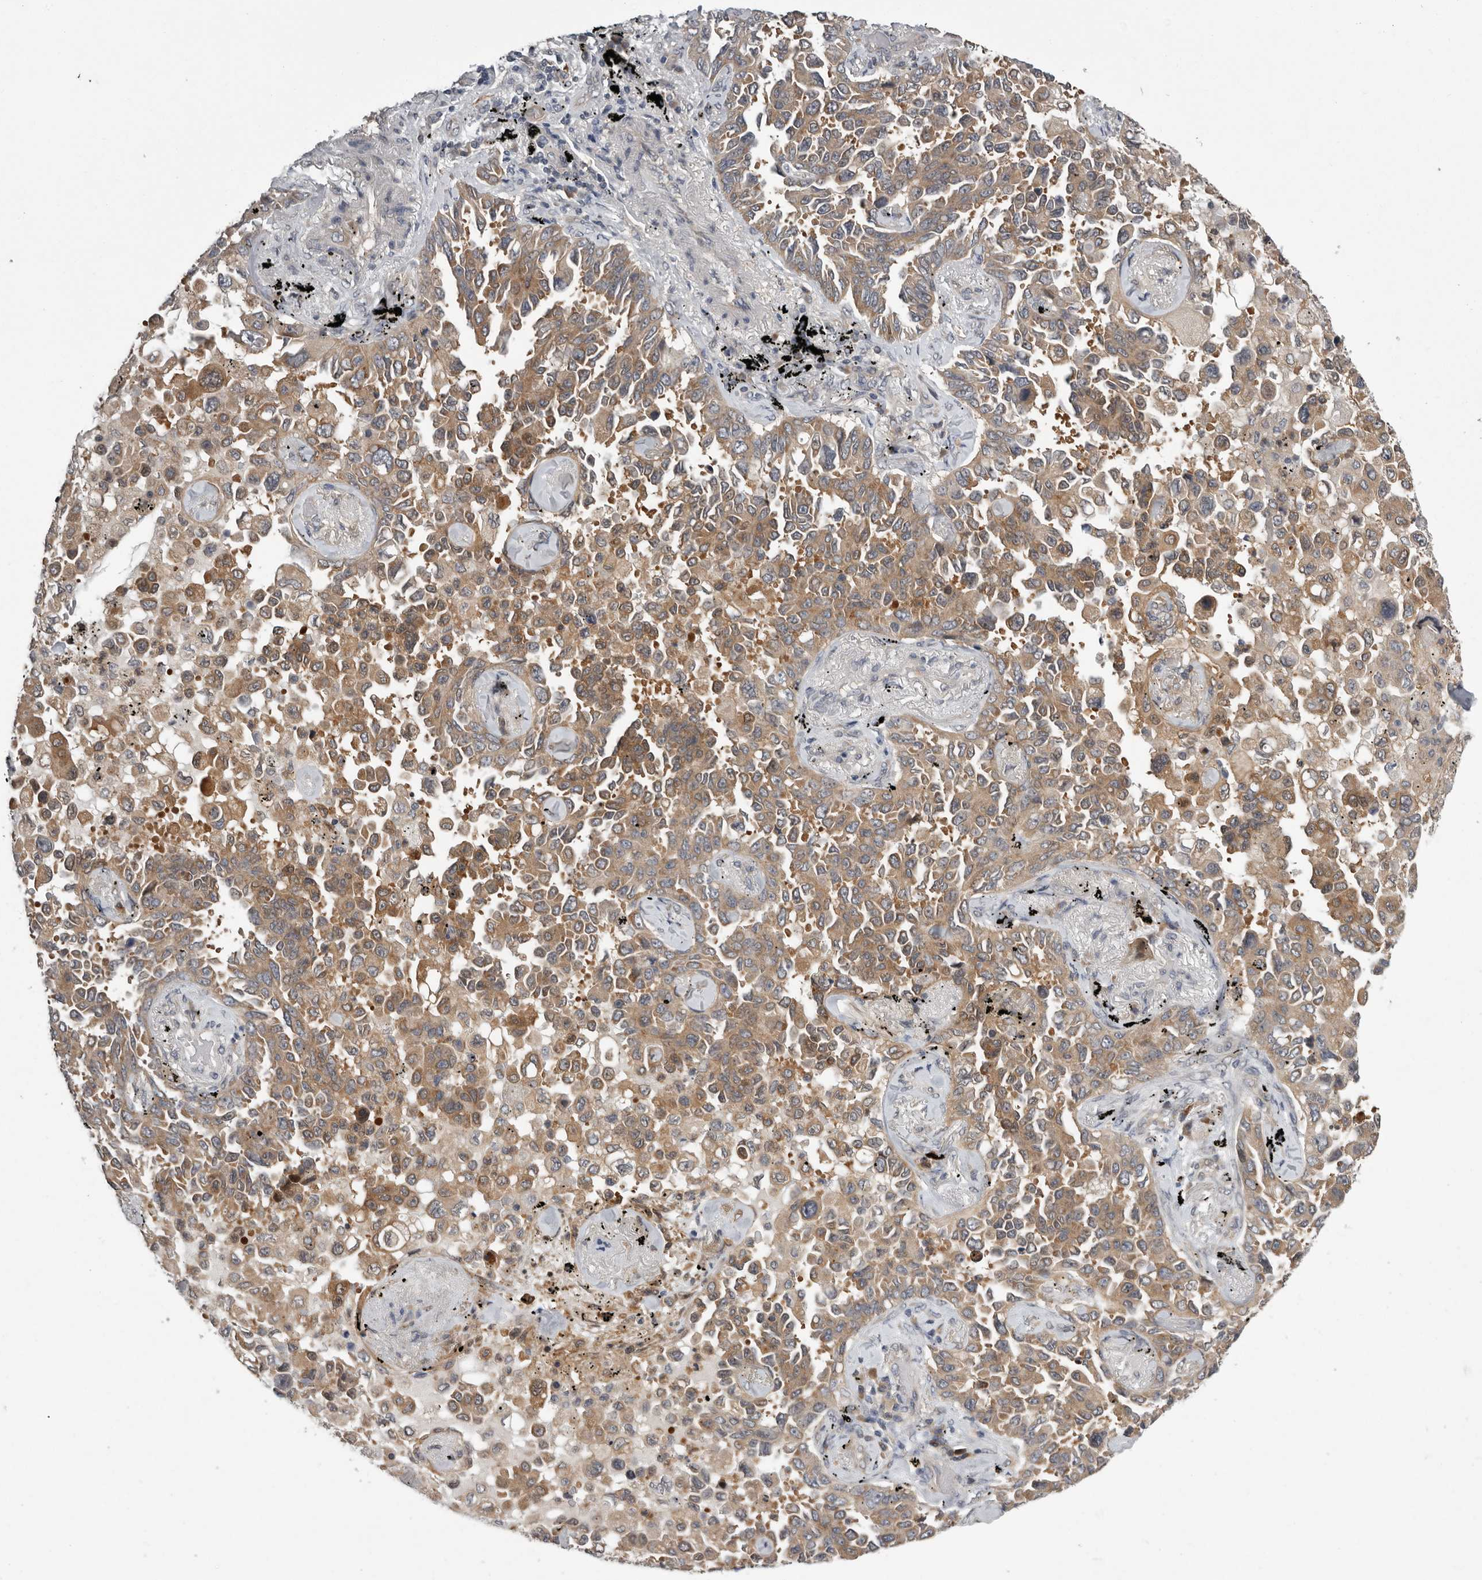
{"staining": {"intensity": "moderate", "quantity": ">75%", "location": "cytoplasmic/membranous"}, "tissue": "lung cancer", "cell_type": "Tumor cells", "image_type": "cancer", "snomed": [{"axis": "morphology", "description": "Adenocarcinoma, NOS"}, {"axis": "topography", "description": "Lung"}], "caption": "Adenocarcinoma (lung) tissue reveals moderate cytoplasmic/membranous positivity in approximately >75% of tumor cells", "gene": "RALGPS2", "patient": {"sex": "female", "age": 67}}